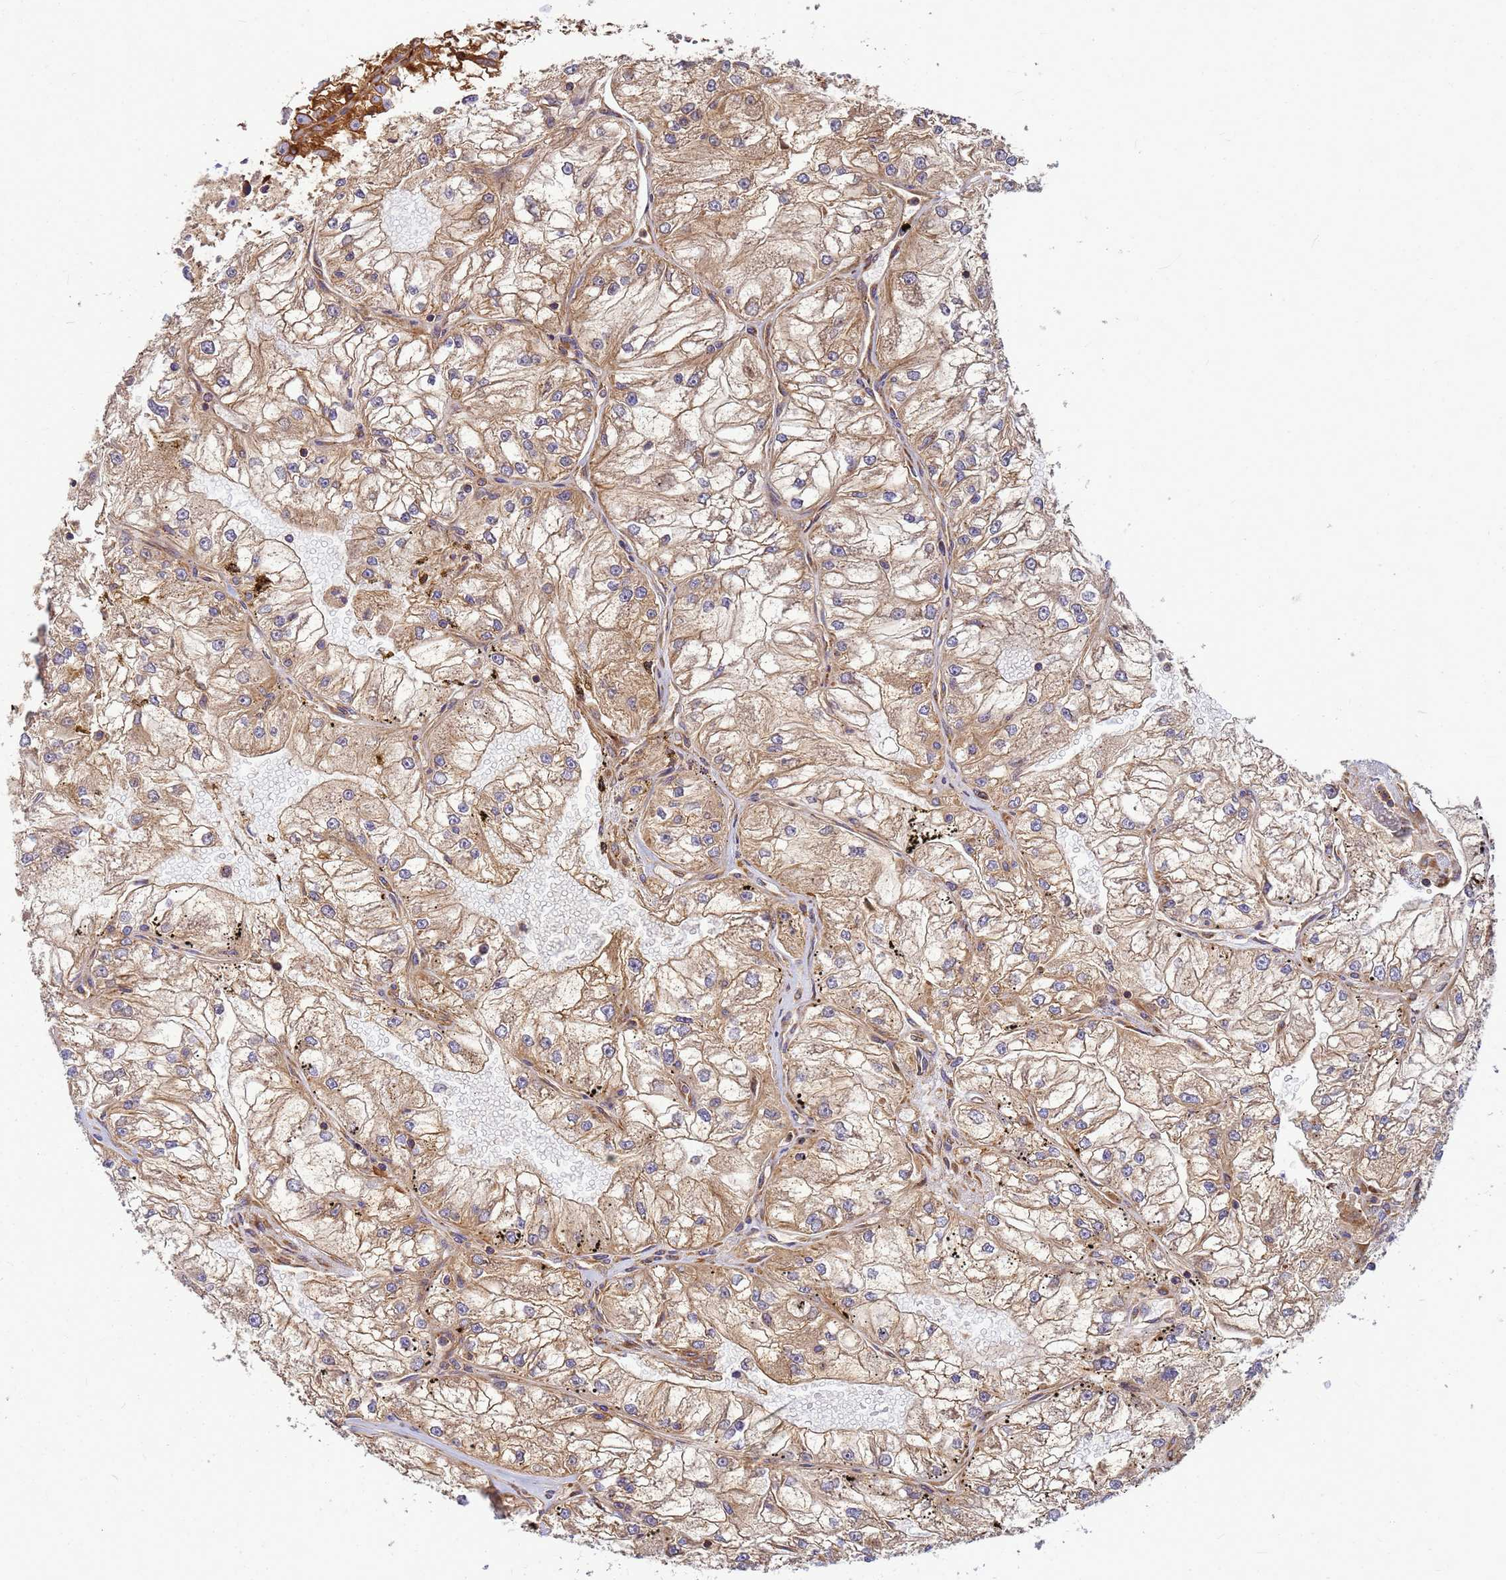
{"staining": {"intensity": "weak", "quantity": ">75%", "location": "cytoplasmic/membranous"}, "tissue": "renal cancer", "cell_type": "Tumor cells", "image_type": "cancer", "snomed": [{"axis": "morphology", "description": "Adenocarcinoma, NOS"}, {"axis": "topography", "description": "Kidney"}], "caption": "Immunohistochemical staining of renal cancer (adenocarcinoma) displays low levels of weak cytoplasmic/membranous protein positivity in about >75% of tumor cells.", "gene": "C2CD5", "patient": {"sex": "female", "age": 72}}